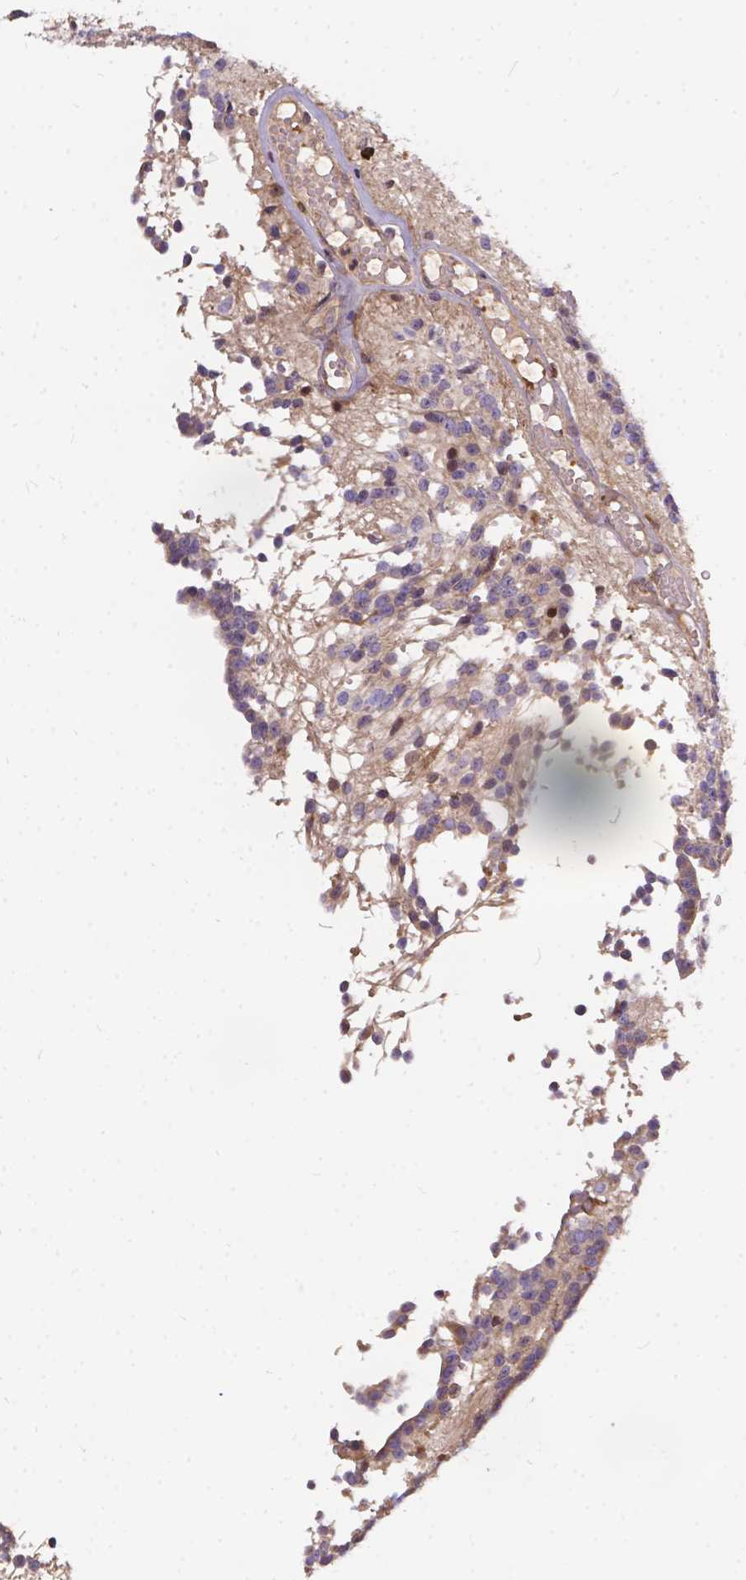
{"staining": {"intensity": "negative", "quantity": "none", "location": "none"}, "tissue": "glioma", "cell_type": "Tumor cells", "image_type": "cancer", "snomed": [{"axis": "morphology", "description": "Glioma, malignant, Low grade"}, {"axis": "topography", "description": "Brain"}], "caption": "The immunohistochemistry (IHC) photomicrograph has no significant staining in tumor cells of glioma tissue.", "gene": "DENND6A", "patient": {"sex": "male", "age": 31}}